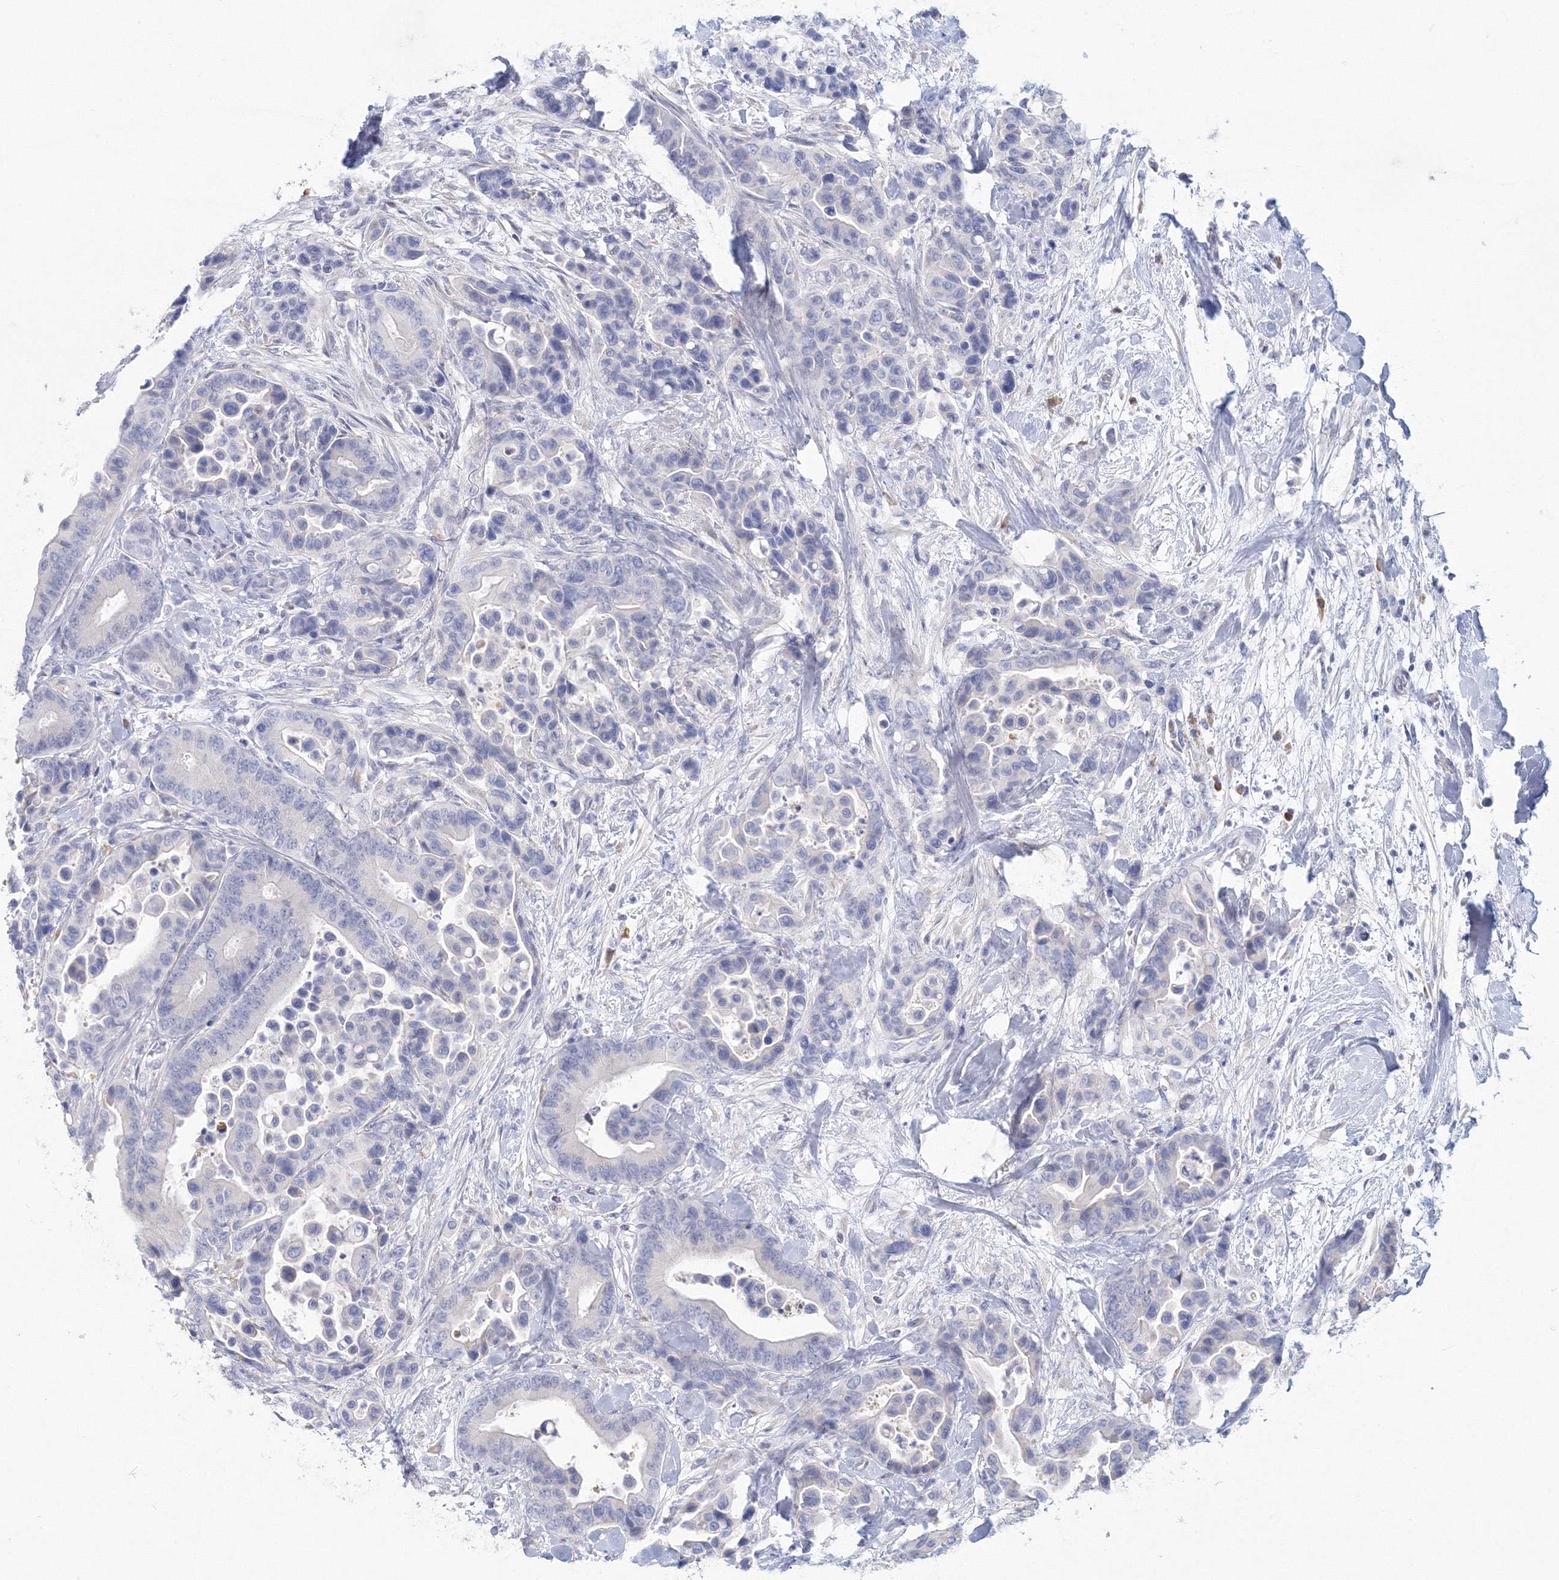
{"staining": {"intensity": "negative", "quantity": "none", "location": "none"}, "tissue": "colorectal cancer", "cell_type": "Tumor cells", "image_type": "cancer", "snomed": [{"axis": "morphology", "description": "Normal tissue, NOS"}, {"axis": "morphology", "description": "Adenocarcinoma, NOS"}, {"axis": "topography", "description": "Colon"}], "caption": "A micrograph of human colorectal cancer (adenocarcinoma) is negative for staining in tumor cells.", "gene": "VSIG1", "patient": {"sex": "male", "age": 82}}